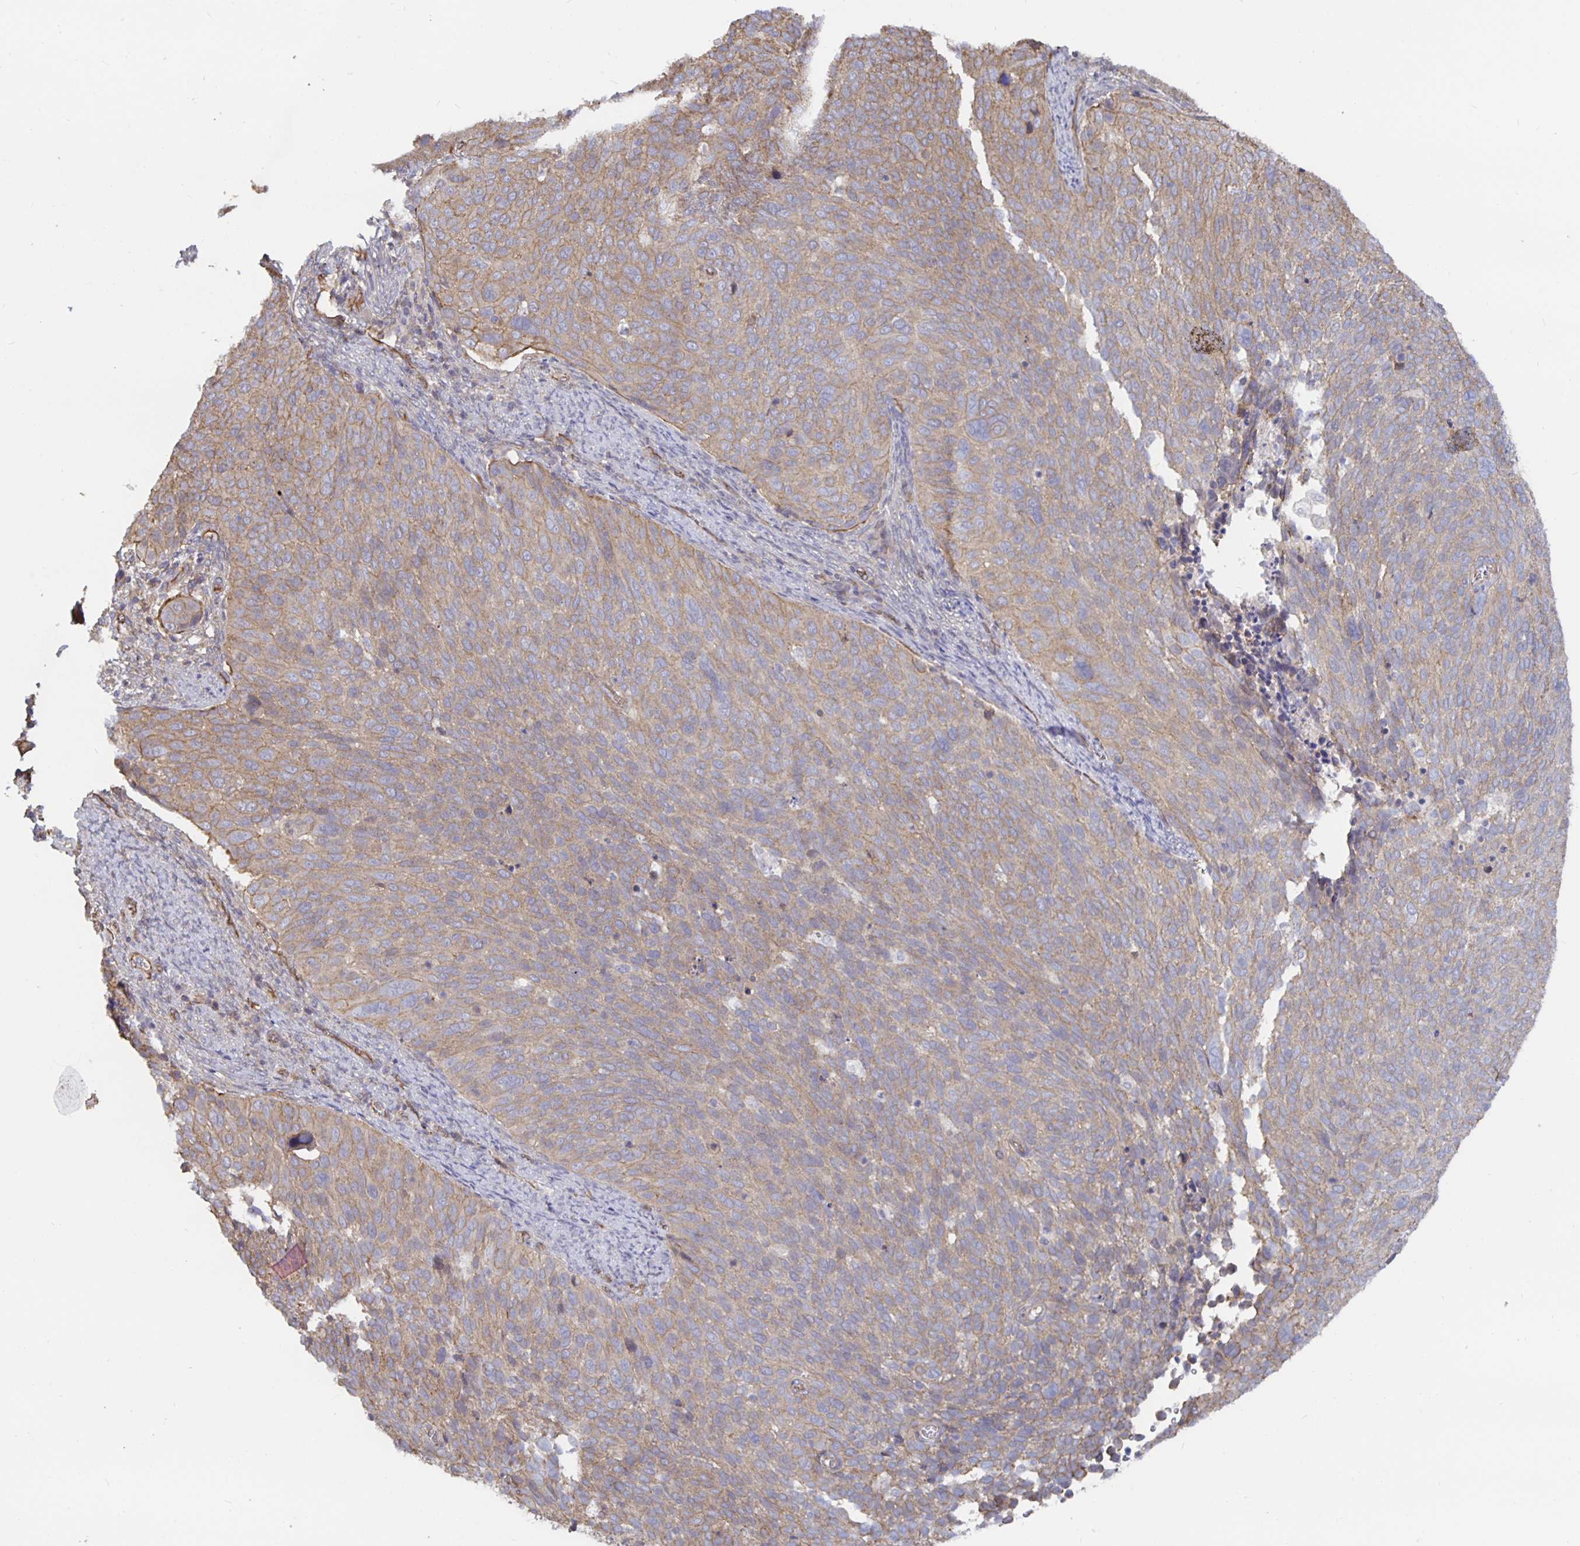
{"staining": {"intensity": "weak", "quantity": "25%-75%", "location": "cytoplasmic/membranous"}, "tissue": "cervical cancer", "cell_type": "Tumor cells", "image_type": "cancer", "snomed": [{"axis": "morphology", "description": "Squamous cell carcinoma, NOS"}, {"axis": "topography", "description": "Cervix"}], "caption": "Squamous cell carcinoma (cervical) stained for a protein (brown) reveals weak cytoplasmic/membranous positive staining in approximately 25%-75% of tumor cells.", "gene": "ARHGEF39", "patient": {"sex": "female", "age": 39}}